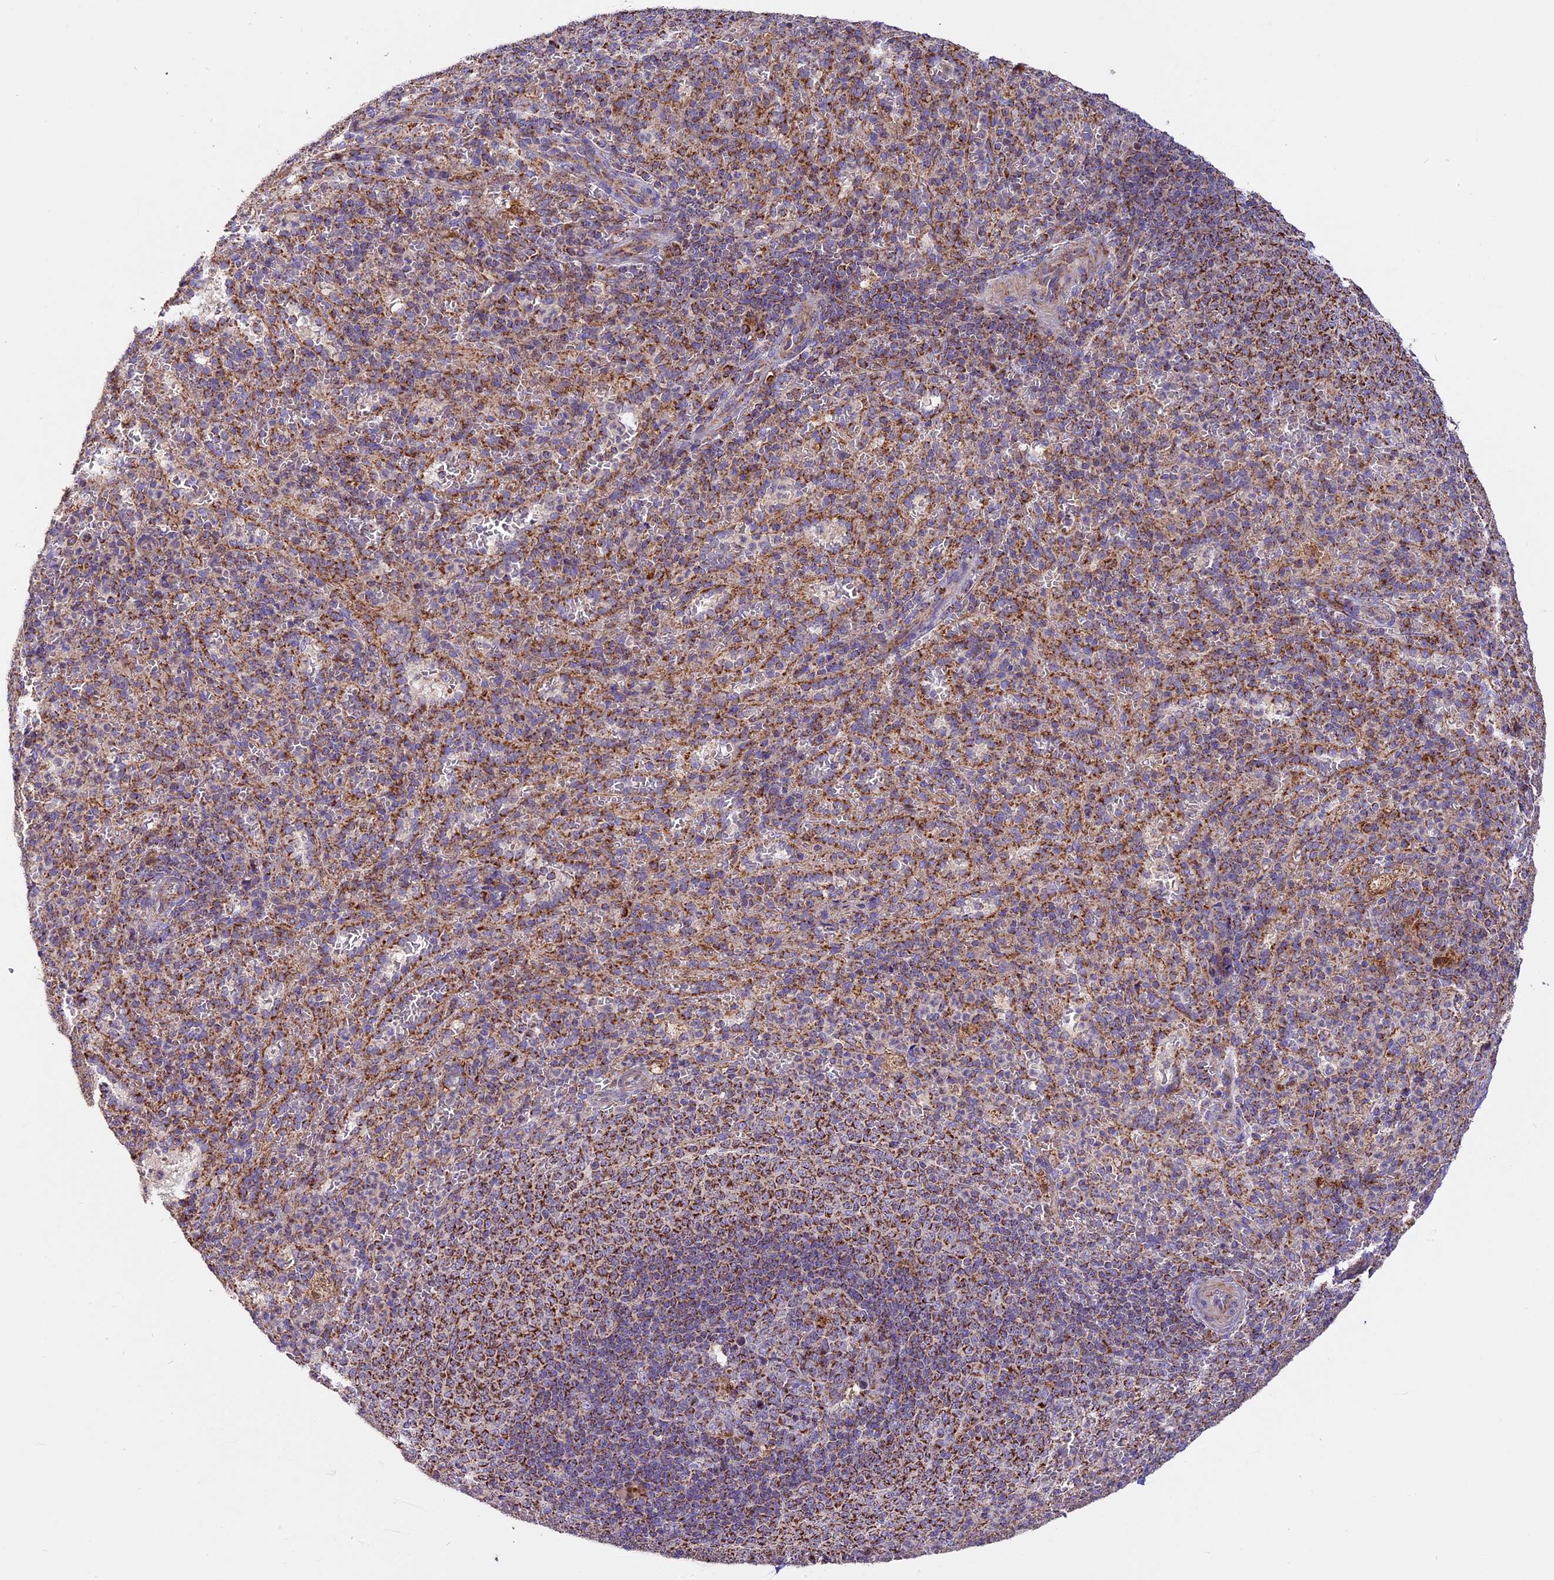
{"staining": {"intensity": "strong", "quantity": "25%-75%", "location": "cytoplasmic/membranous"}, "tissue": "spleen", "cell_type": "Cells in red pulp", "image_type": "normal", "snomed": [{"axis": "morphology", "description": "Normal tissue, NOS"}, {"axis": "topography", "description": "Spleen"}], "caption": "Human spleen stained for a protein (brown) reveals strong cytoplasmic/membranous positive expression in approximately 25%-75% of cells in red pulp.", "gene": "NDUFA8", "patient": {"sex": "female", "age": 21}}